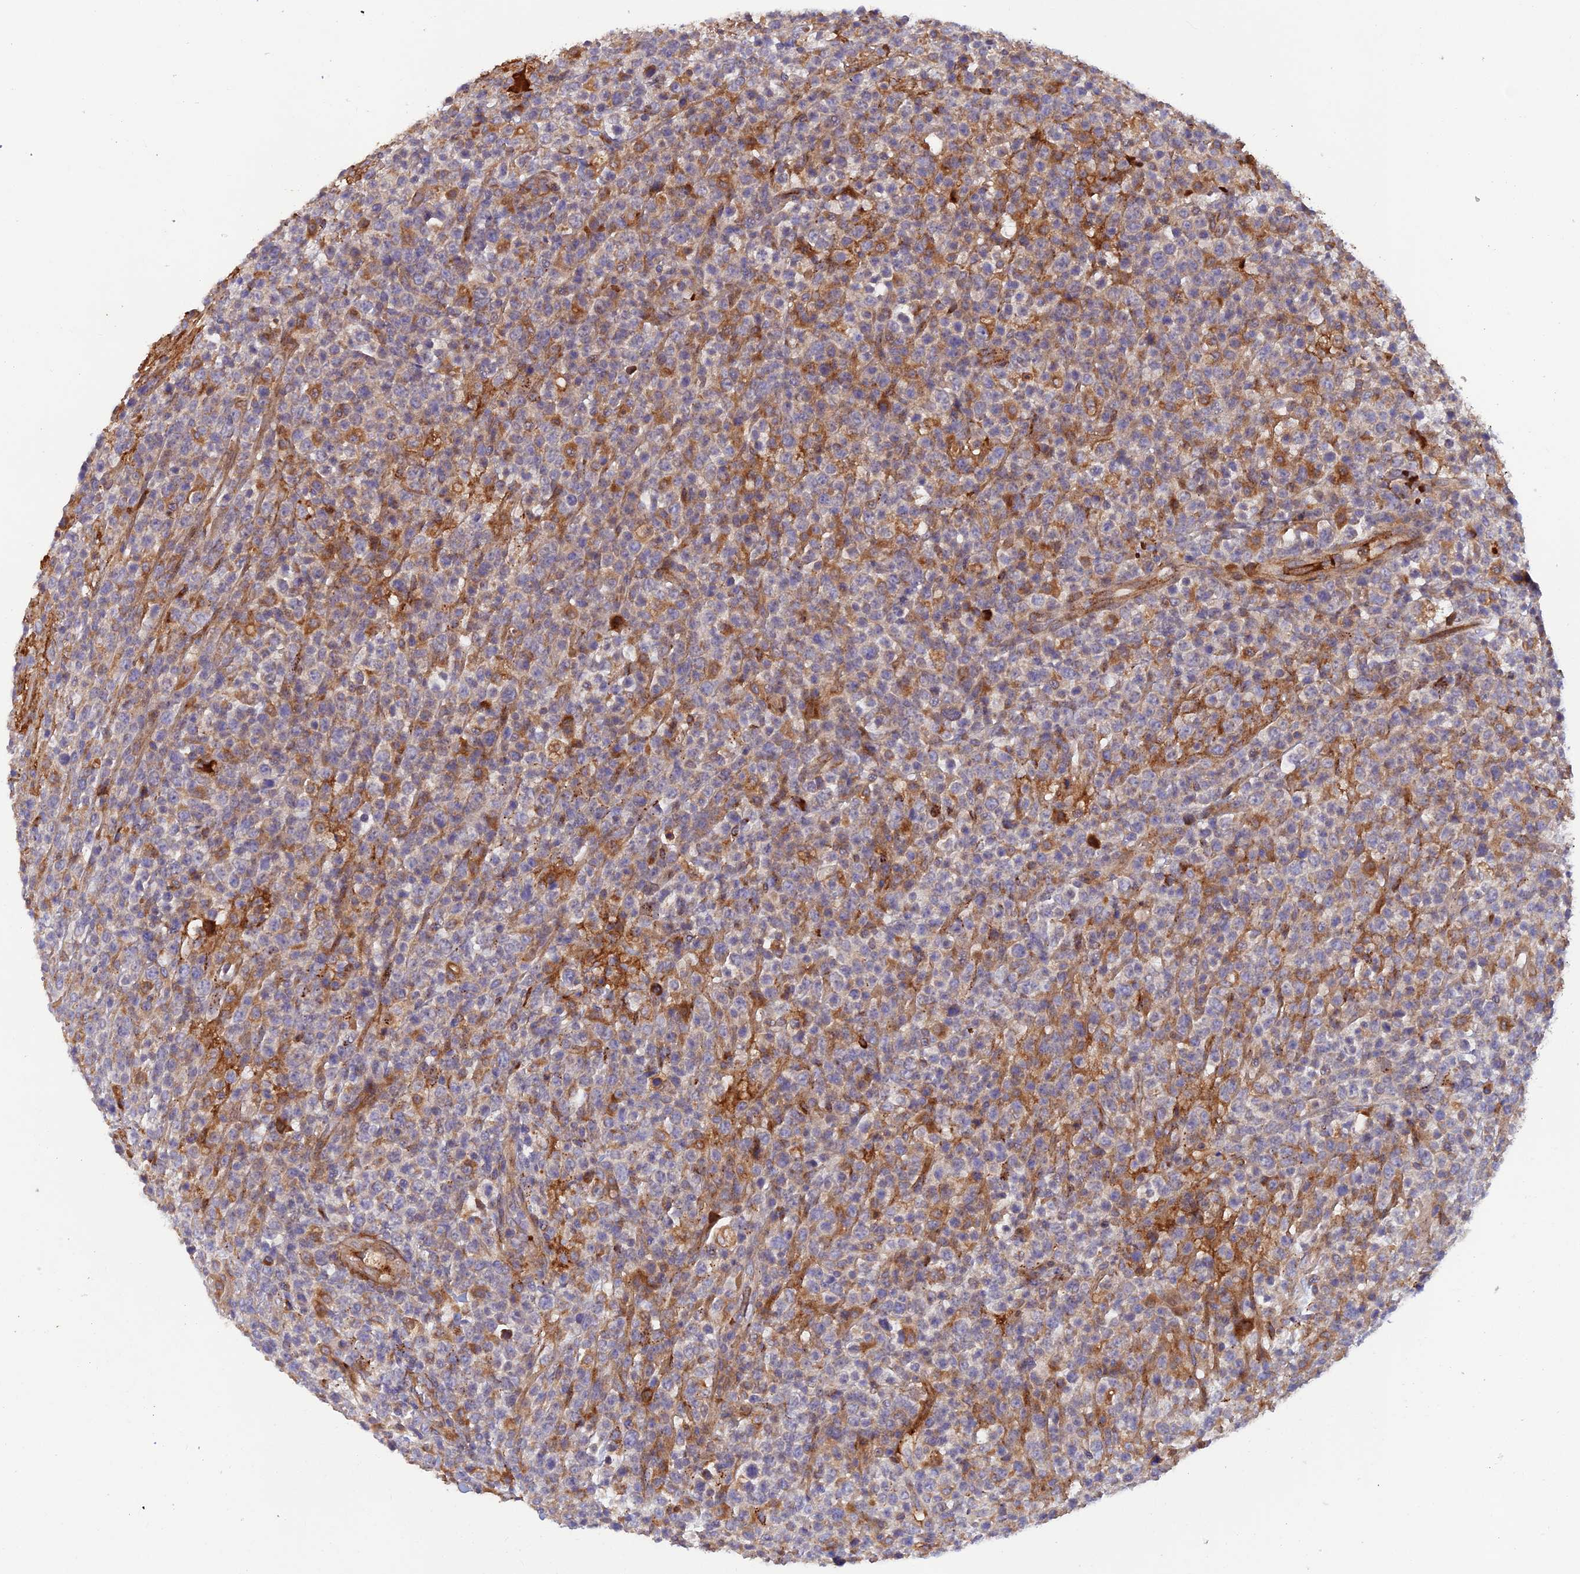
{"staining": {"intensity": "negative", "quantity": "none", "location": "none"}, "tissue": "lymphoma", "cell_type": "Tumor cells", "image_type": "cancer", "snomed": [{"axis": "morphology", "description": "Malignant lymphoma, non-Hodgkin's type, High grade"}, {"axis": "topography", "description": "Colon"}], "caption": "Tumor cells are negative for brown protein staining in lymphoma.", "gene": "GMCL1", "patient": {"sex": "female", "age": 53}}